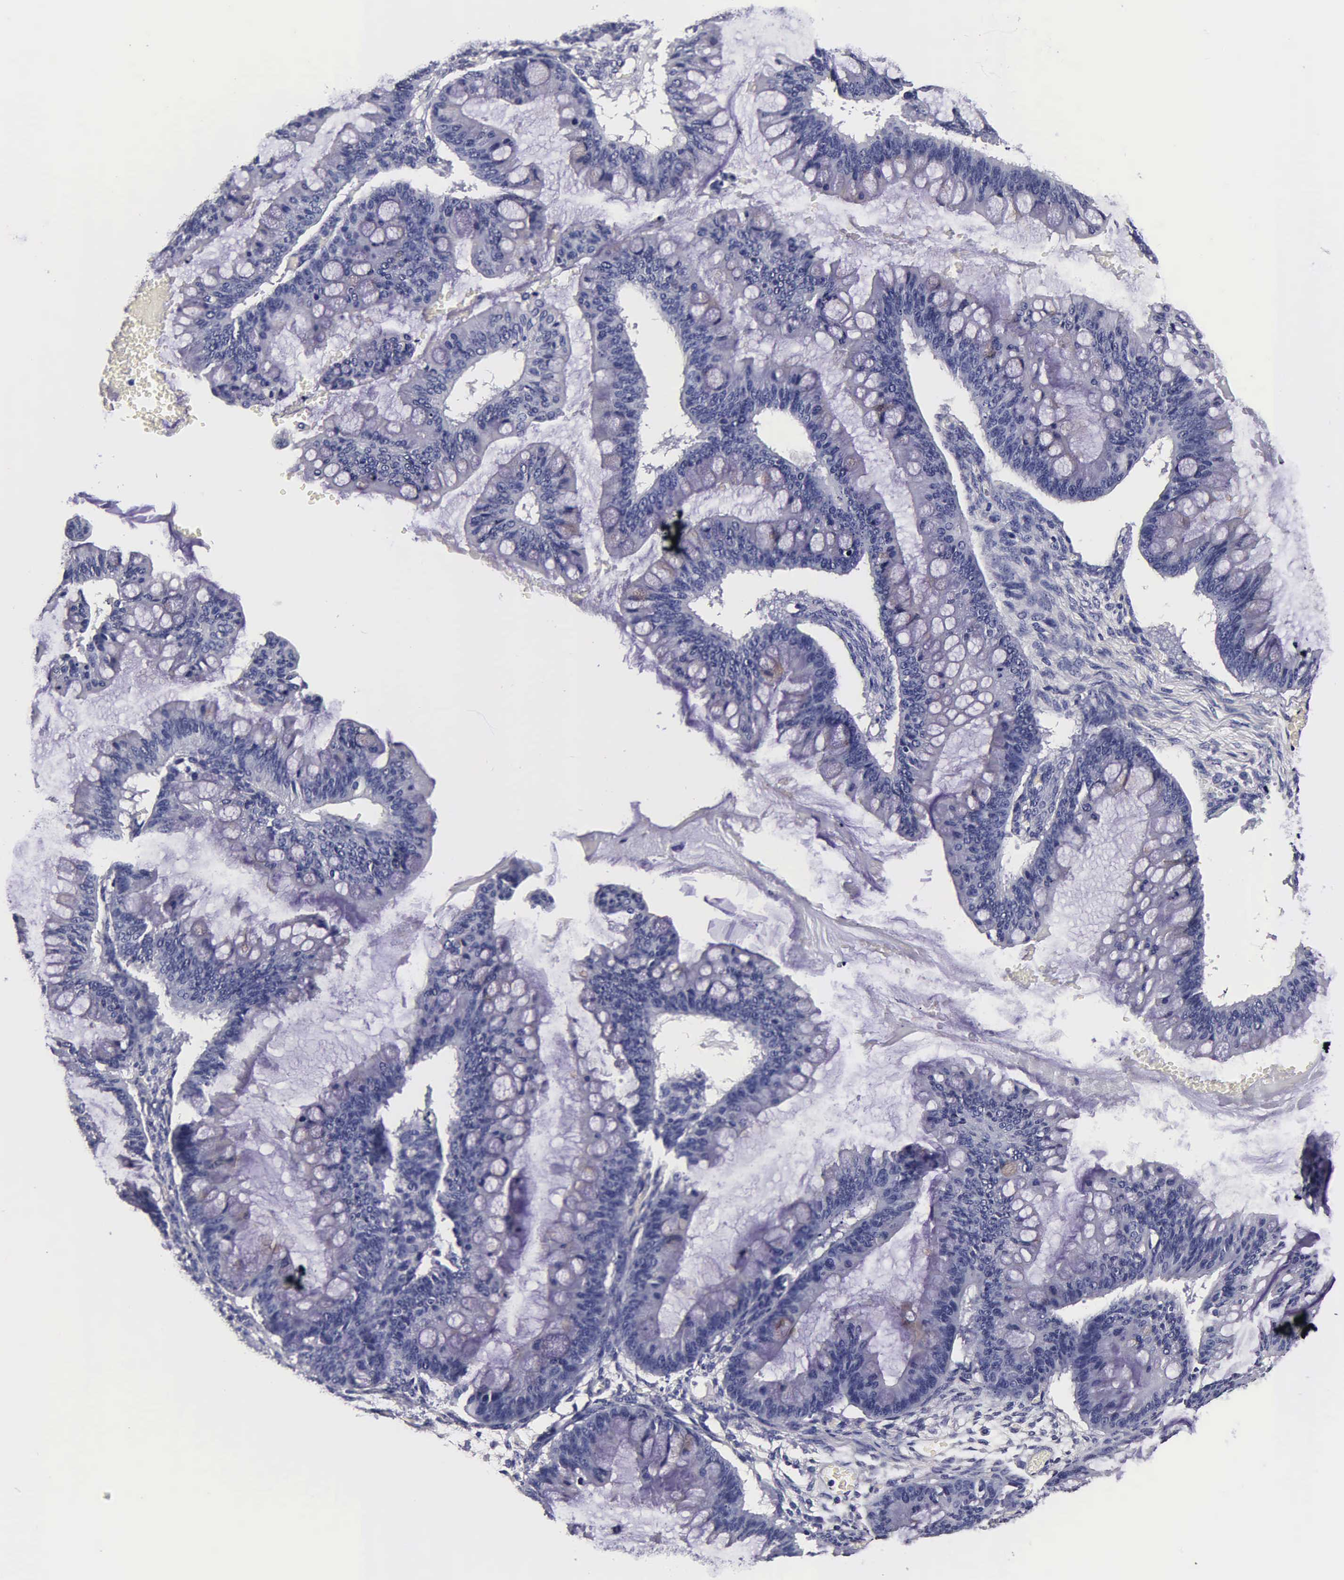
{"staining": {"intensity": "negative", "quantity": "none", "location": "none"}, "tissue": "ovarian cancer", "cell_type": "Tumor cells", "image_type": "cancer", "snomed": [{"axis": "morphology", "description": "Cystadenocarcinoma, mucinous, NOS"}, {"axis": "topography", "description": "Ovary"}], "caption": "DAB (3,3'-diaminobenzidine) immunohistochemical staining of human ovarian cancer demonstrates no significant positivity in tumor cells. Brightfield microscopy of immunohistochemistry stained with DAB (brown) and hematoxylin (blue), captured at high magnification.", "gene": "IAPP", "patient": {"sex": "female", "age": 73}}